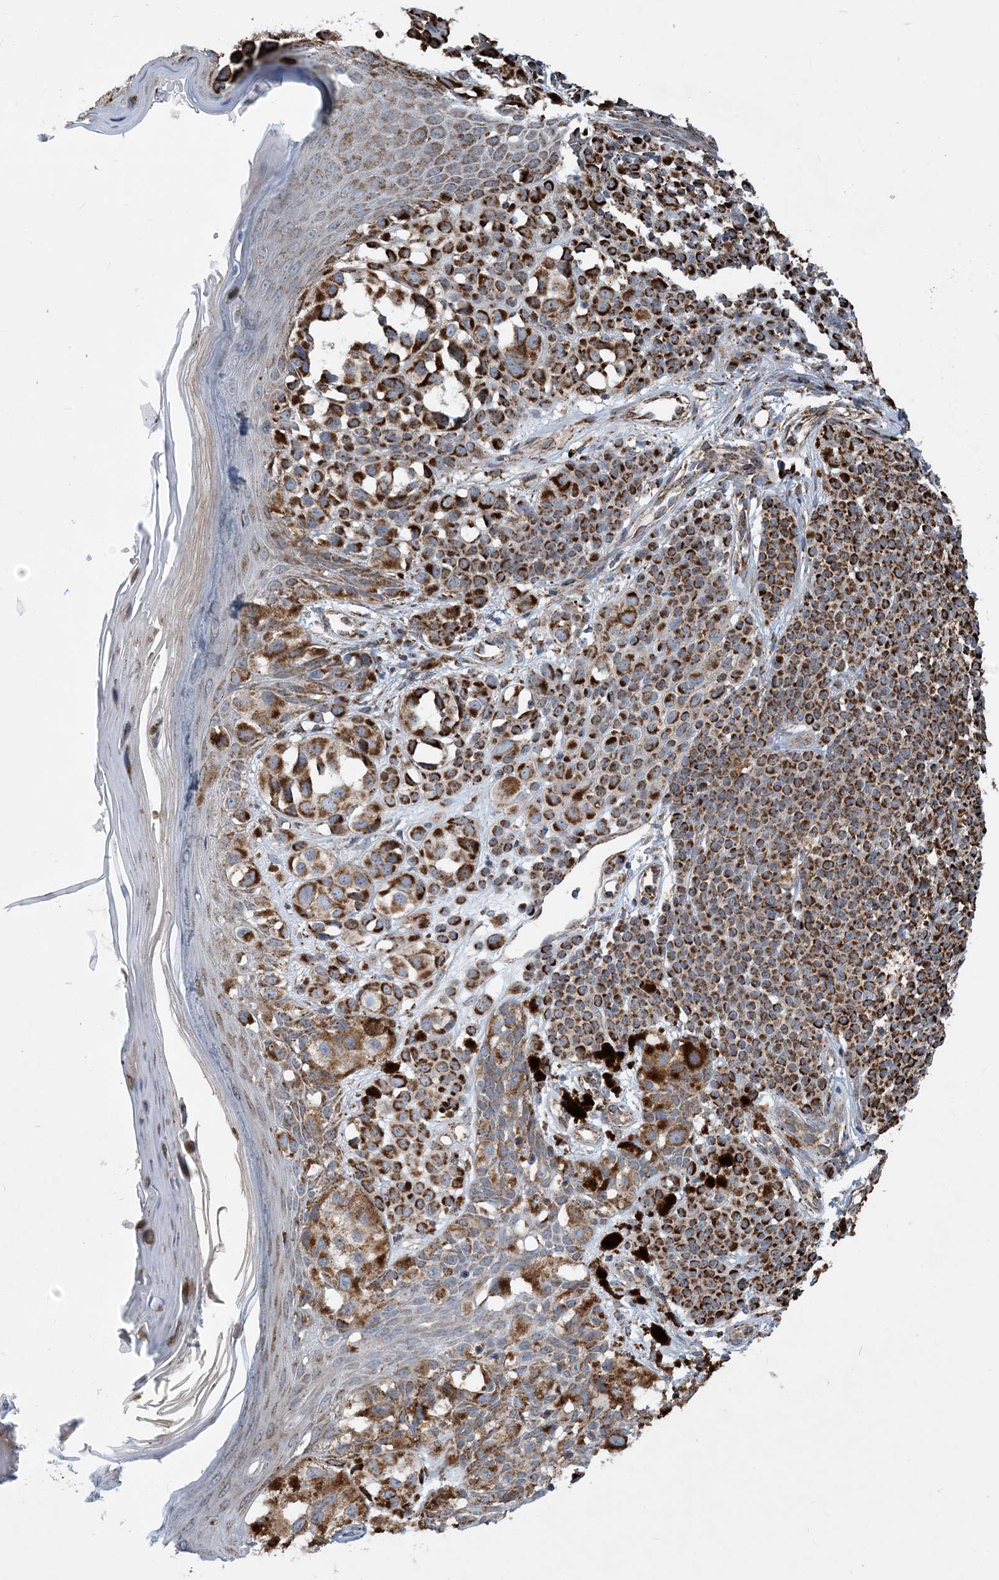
{"staining": {"intensity": "strong", "quantity": ">75%", "location": "cytoplasmic/membranous"}, "tissue": "melanoma", "cell_type": "Tumor cells", "image_type": "cancer", "snomed": [{"axis": "morphology", "description": "Malignant melanoma, NOS"}, {"axis": "topography", "description": "Skin of leg"}], "caption": "Immunohistochemical staining of malignant melanoma demonstrates strong cytoplasmic/membranous protein expression in about >75% of tumor cells.", "gene": "PCDHGA1", "patient": {"sex": "female", "age": 72}}